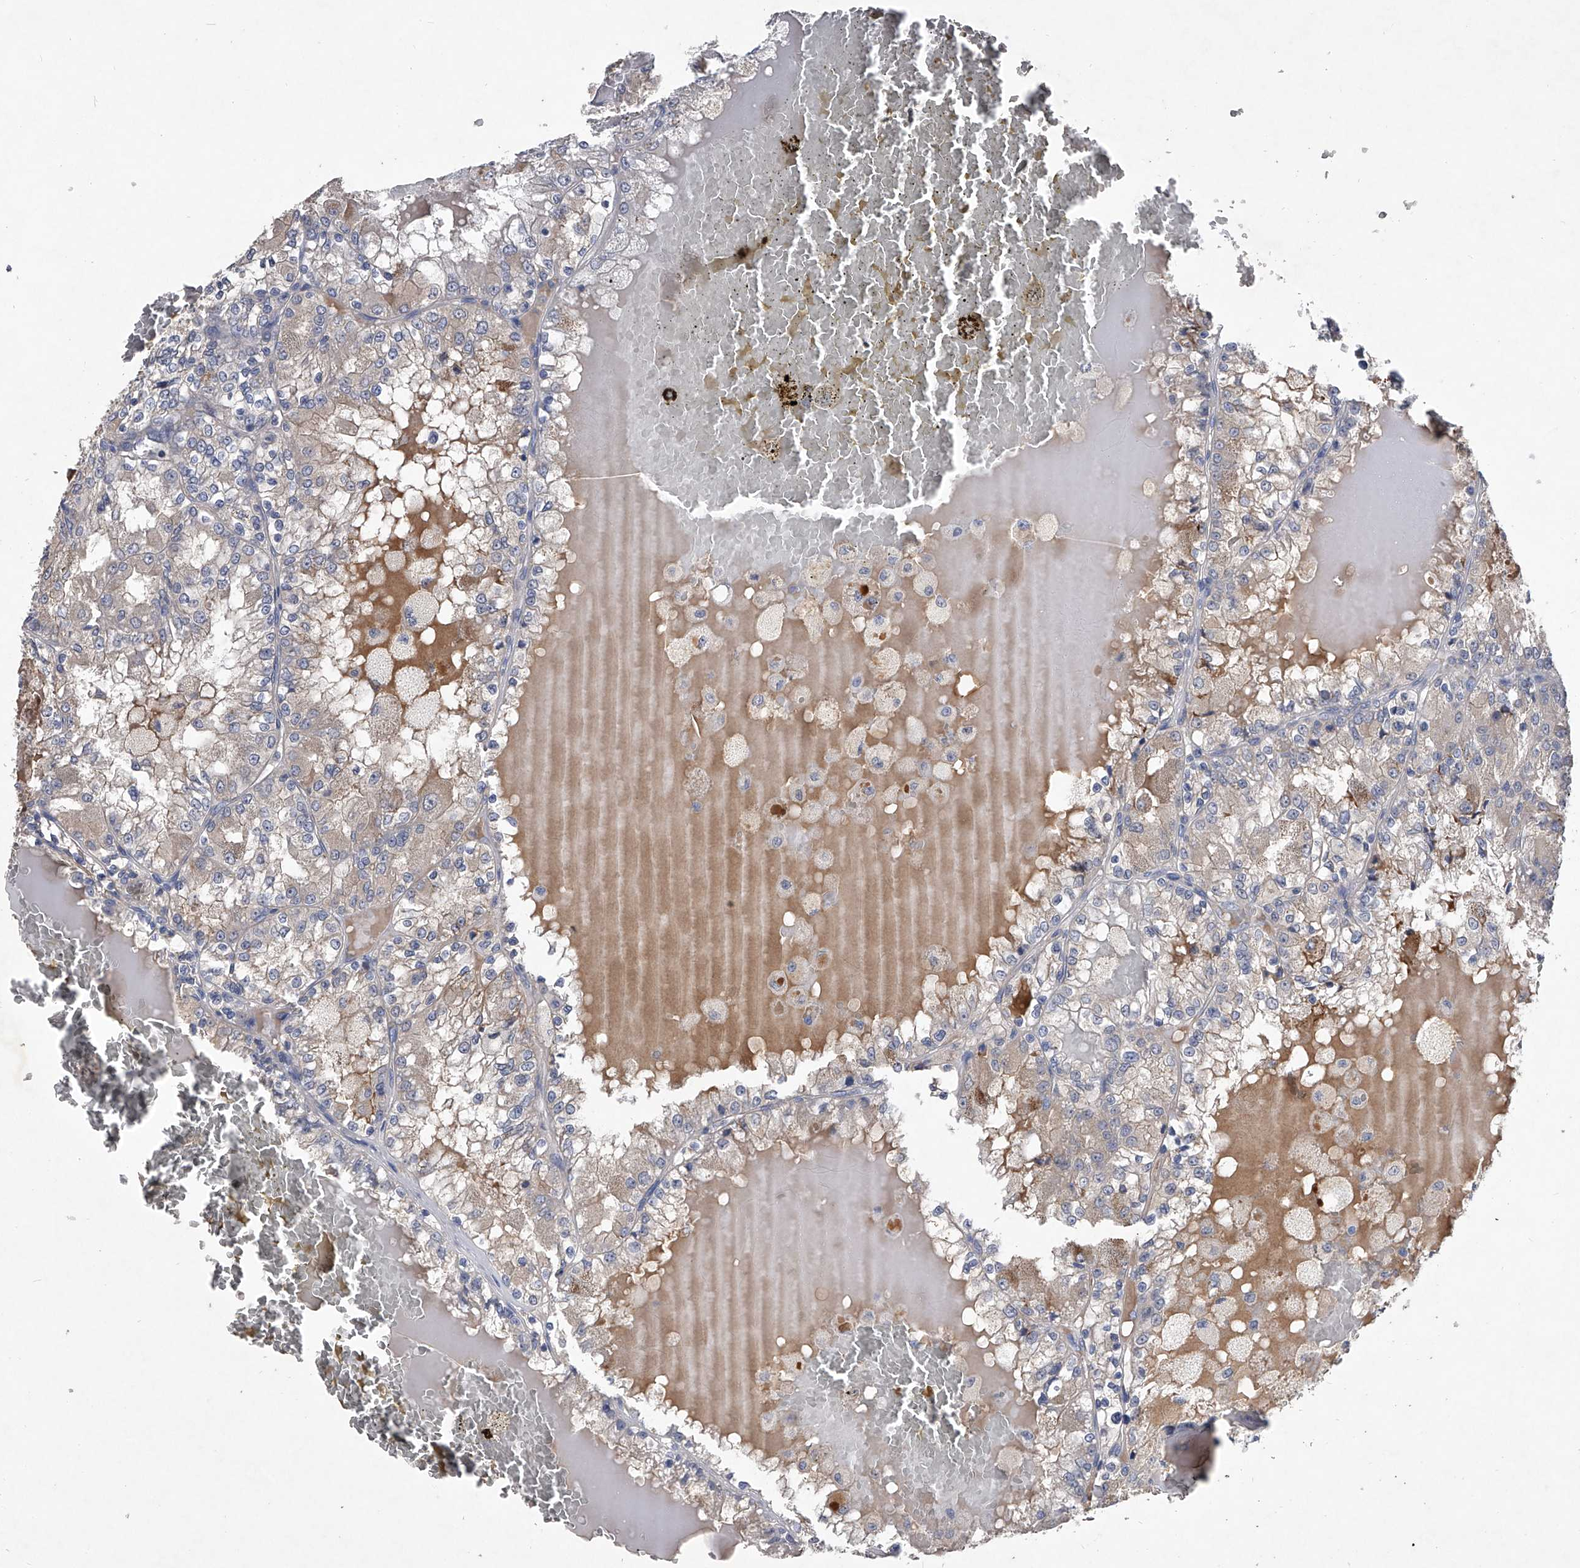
{"staining": {"intensity": "negative", "quantity": "none", "location": "none"}, "tissue": "renal cancer", "cell_type": "Tumor cells", "image_type": "cancer", "snomed": [{"axis": "morphology", "description": "Adenocarcinoma, NOS"}, {"axis": "topography", "description": "Kidney"}], "caption": "IHC of renal cancer (adenocarcinoma) reveals no staining in tumor cells.", "gene": "C5", "patient": {"sex": "female", "age": 56}}